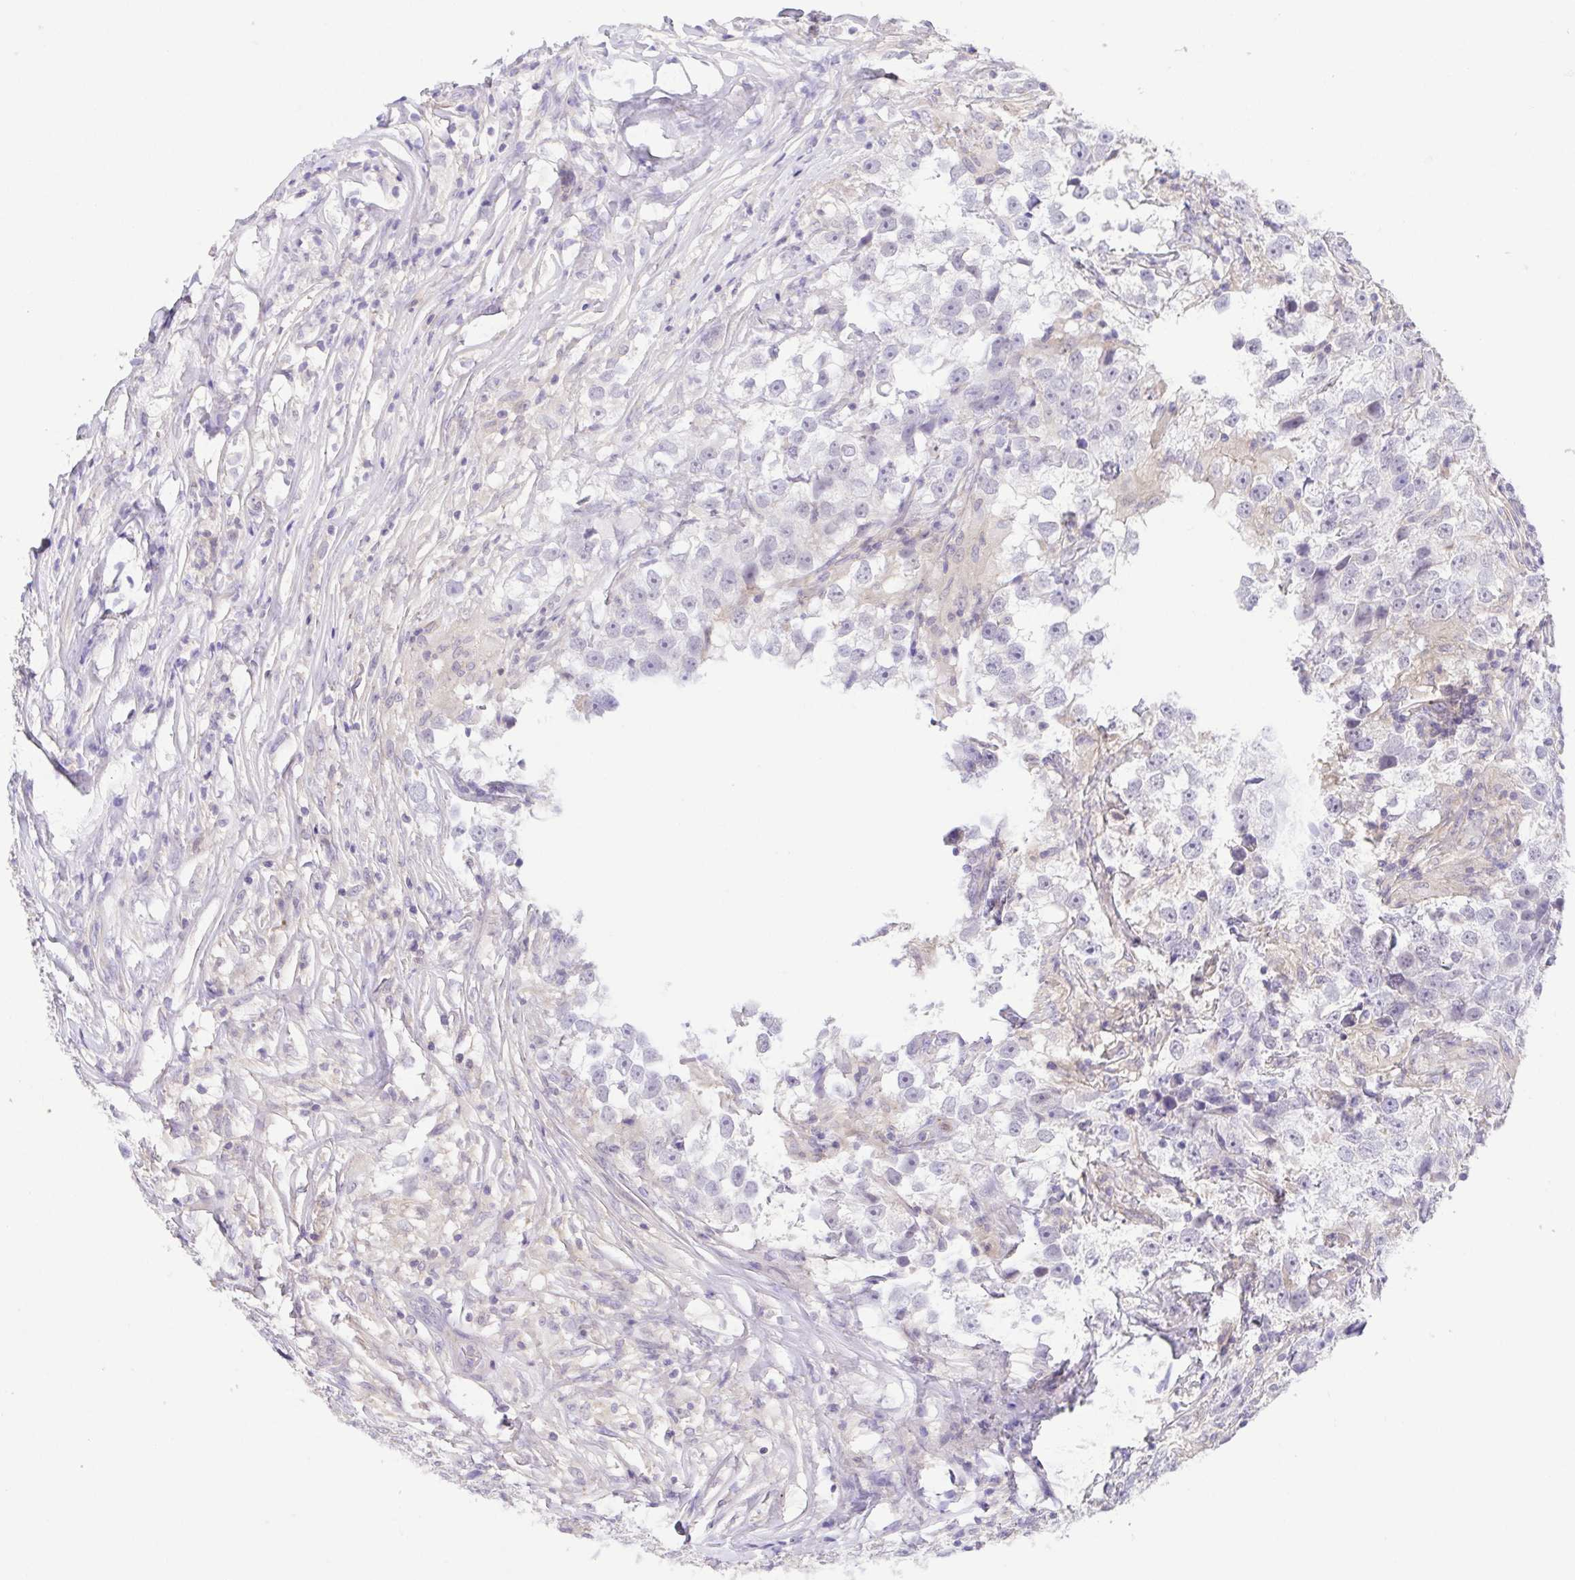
{"staining": {"intensity": "negative", "quantity": "none", "location": "none"}, "tissue": "testis cancer", "cell_type": "Tumor cells", "image_type": "cancer", "snomed": [{"axis": "morphology", "description": "Seminoma, NOS"}, {"axis": "topography", "description": "Testis"}], "caption": "A histopathology image of testis seminoma stained for a protein reveals no brown staining in tumor cells.", "gene": "PRR14L", "patient": {"sex": "male", "age": 46}}